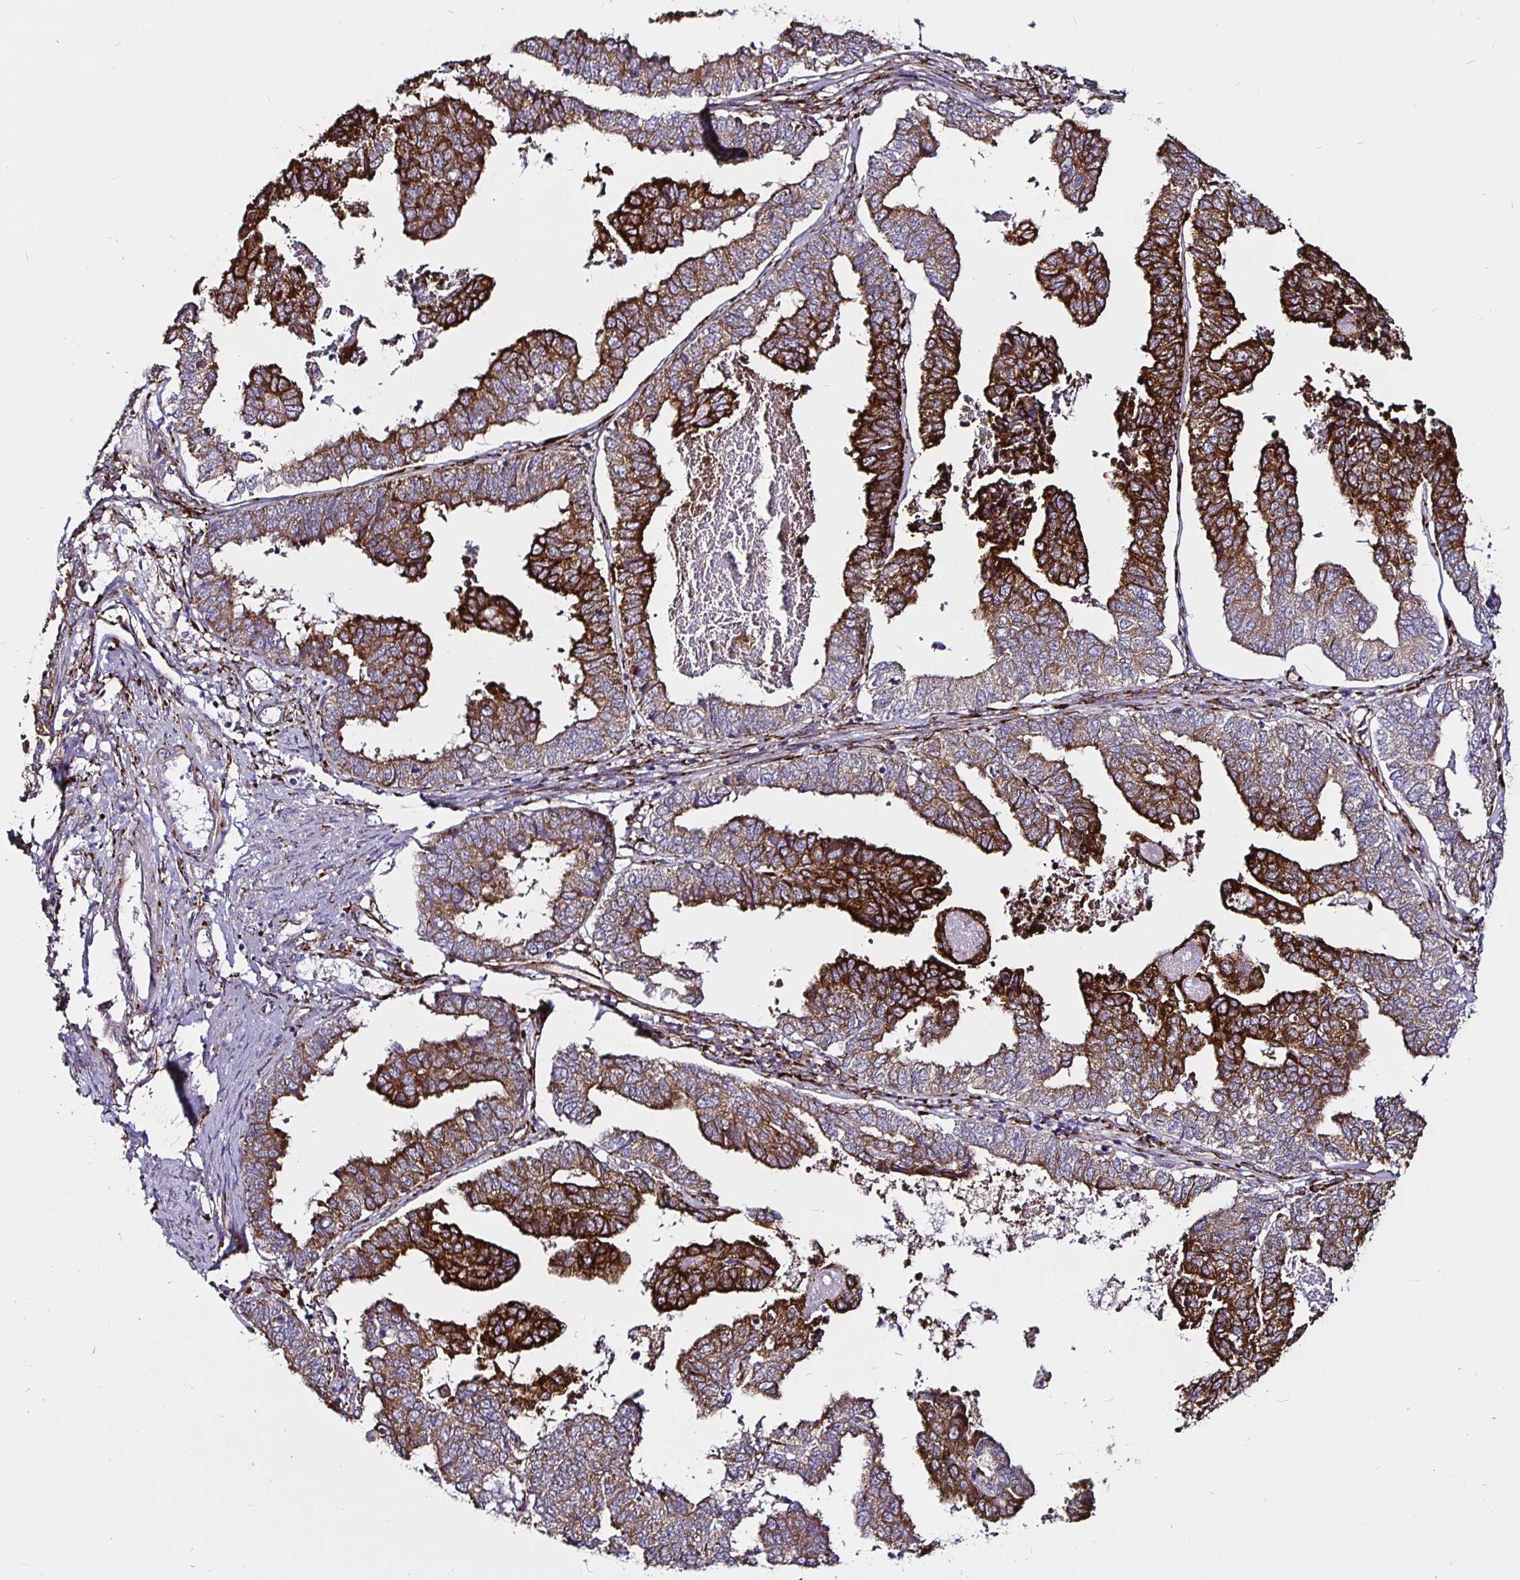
{"staining": {"intensity": "strong", "quantity": "25%-75%", "location": "cytoplasmic/membranous"}, "tissue": "endometrial cancer", "cell_type": "Tumor cells", "image_type": "cancer", "snomed": [{"axis": "morphology", "description": "Adenocarcinoma, NOS"}, {"axis": "topography", "description": "Endometrium"}], "caption": "Protein analysis of endometrial adenocarcinoma tissue exhibits strong cytoplasmic/membranous positivity in about 25%-75% of tumor cells. The staining was performed using DAB (3,3'-diaminobenzidine), with brown indicating positive protein expression. Nuclei are stained blue with hematoxylin.", "gene": "P4HA2", "patient": {"sex": "female", "age": 73}}